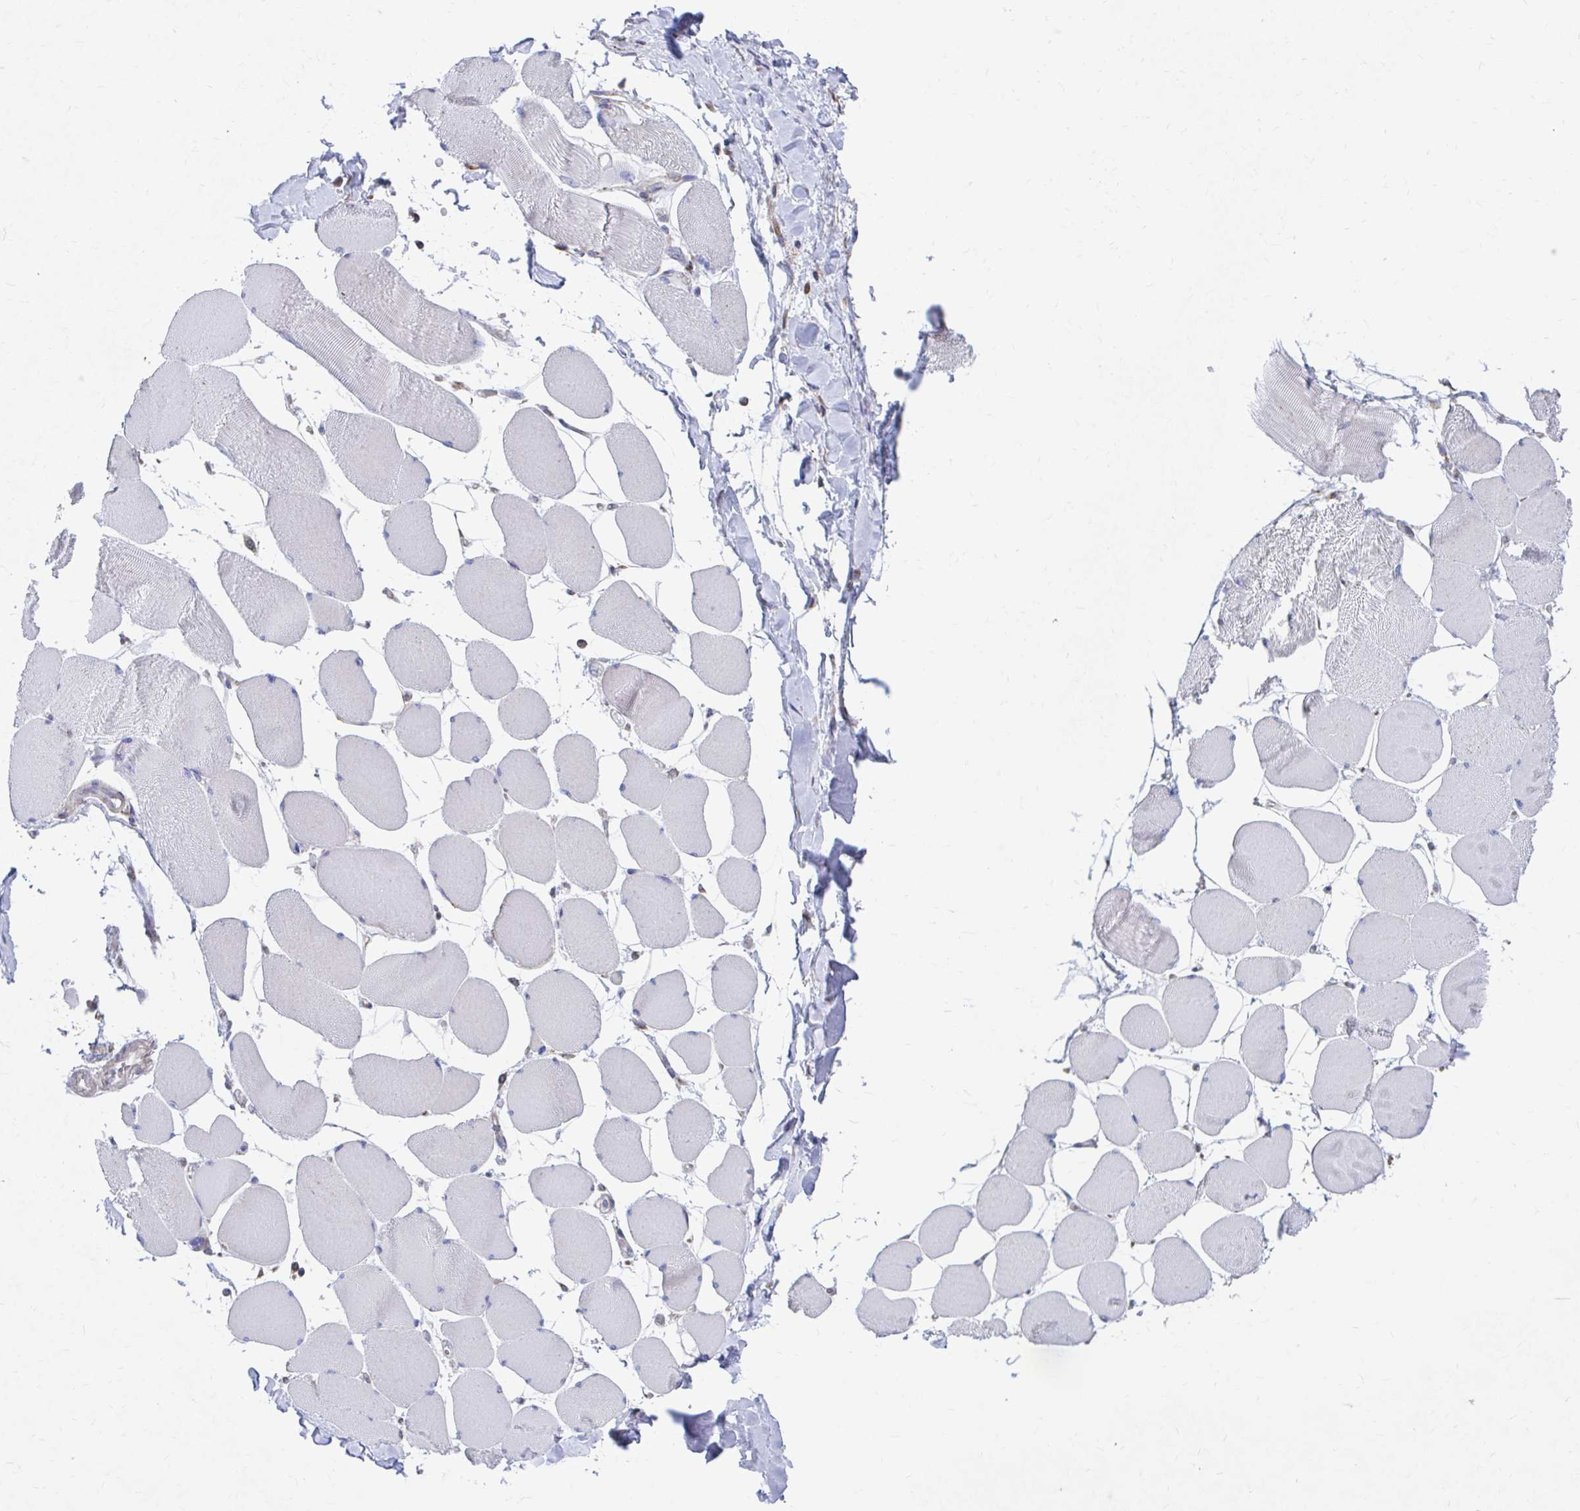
{"staining": {"intensity": "negative", "quantity": "none", "location": "none"}, "tissue": "skeletal muscle", "cell_type": "Myocytes", "image_type": "normal", "snomed": [{"axis": "morphology", "description": "Normal tissue, NOS"}, {"axis": "topography", "description": "Skeletal muscle"}], "caption": "Myocytes are negative for brown protein staining in unremarkable skeletal muscle. Brightfield microscopy of IHC stained with DAB (brown) and hematoxylin (blue), captured at high magnification.", "gene": "FKBP2", "patient": {"sex": "female", "age": 75}}